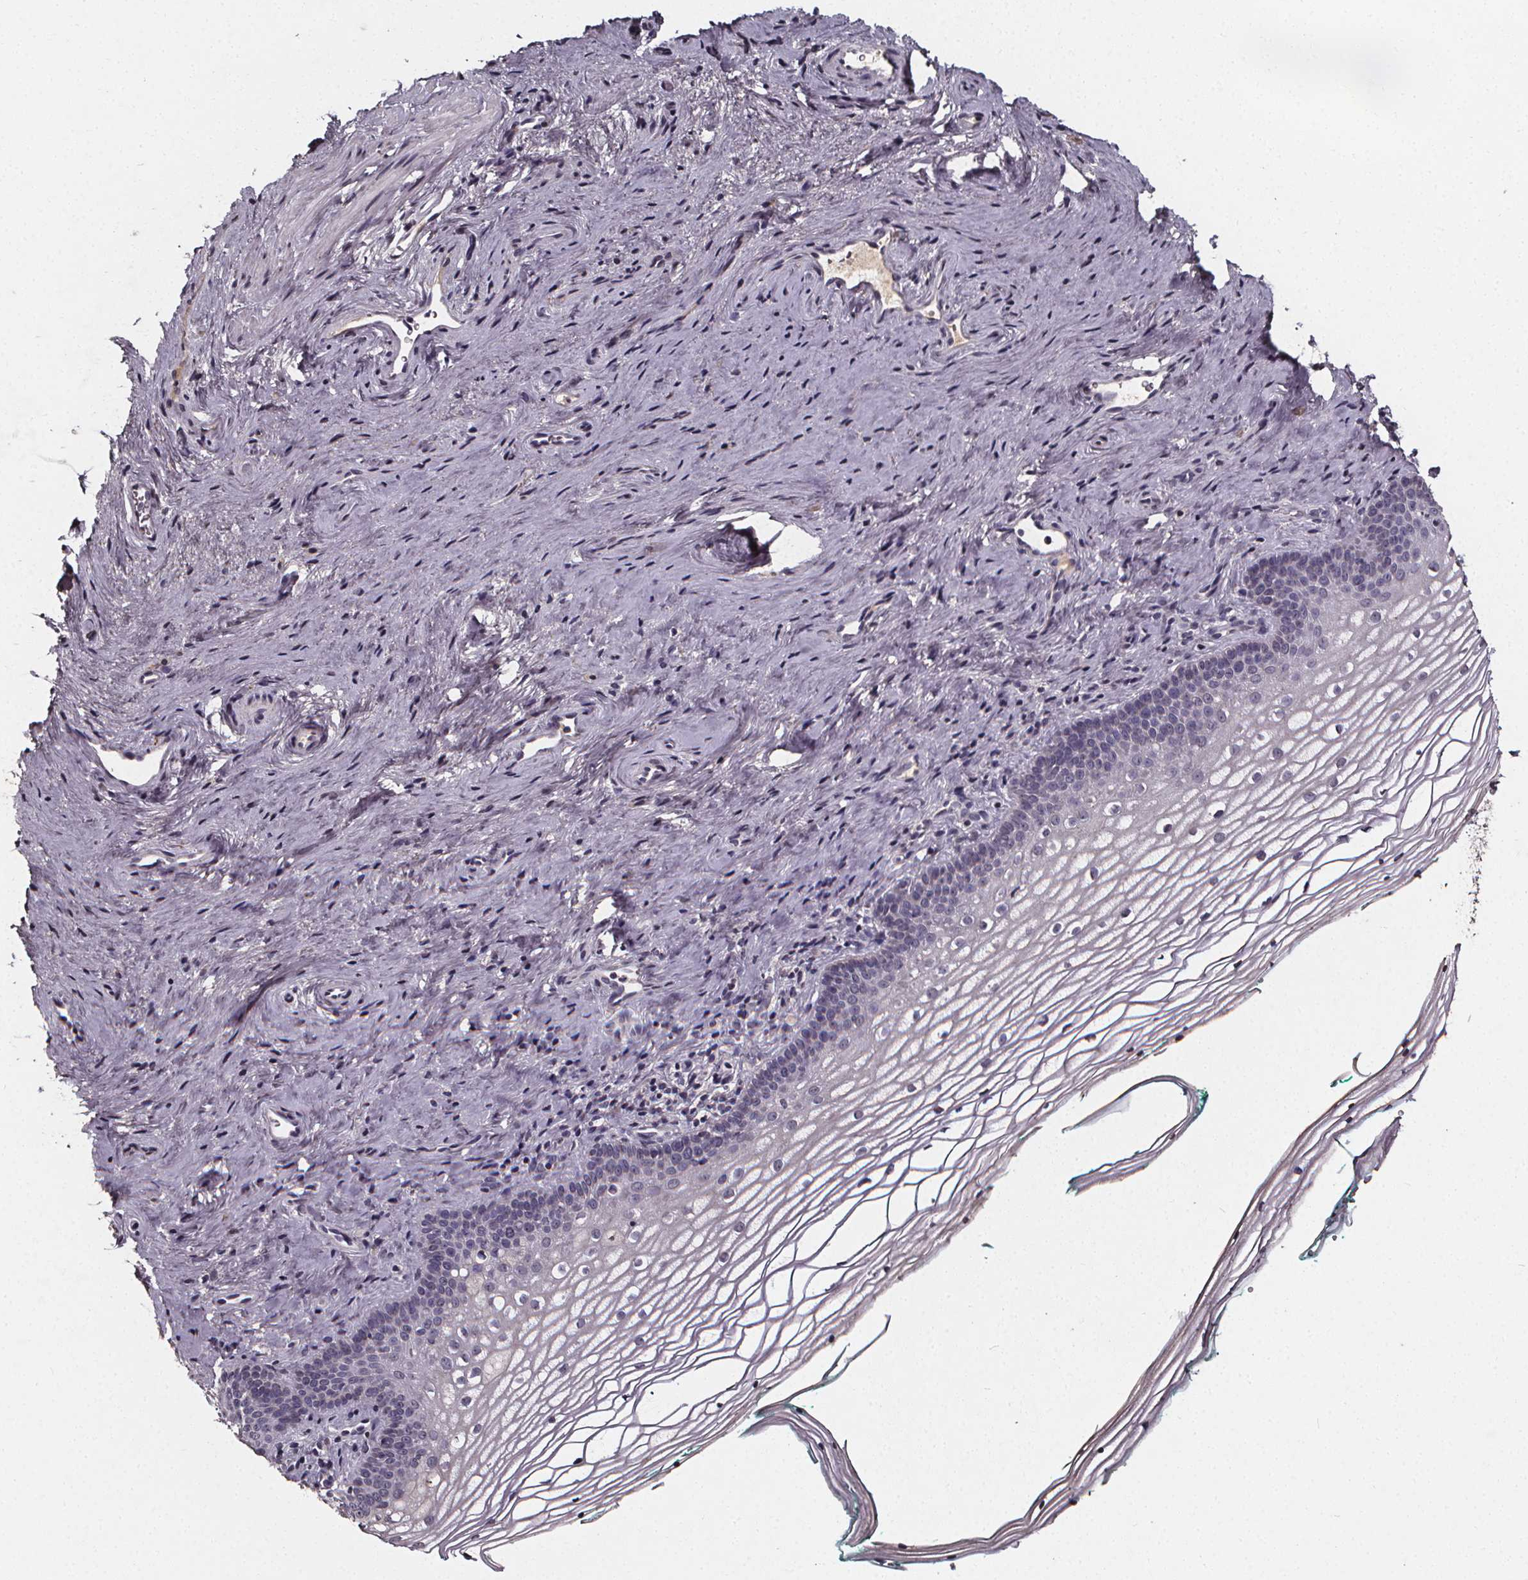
{"staining": {"intensity": "negative", "quantity": "none", "location": "none"}, "tissue": "vagina", "cell_type": "Squamous epithelial cells", "image_type": "normal", "snomed": [{"axis": "morphology", "description": "Normal tissue, NOS"}, {"axis": "topography", "description": "Vagina"}], "caption": "Immunohistochemical staining of normal human vagina reveals no significant expression in squamous epithelial cells. The staining was performed using DAB to visualize the protein expression in brown, while the nuclei were stained in blue with hematoxylin (Magnification: 20x).", "gene": "SPAG8", "patient": {"sex": "female", "age": 44}}